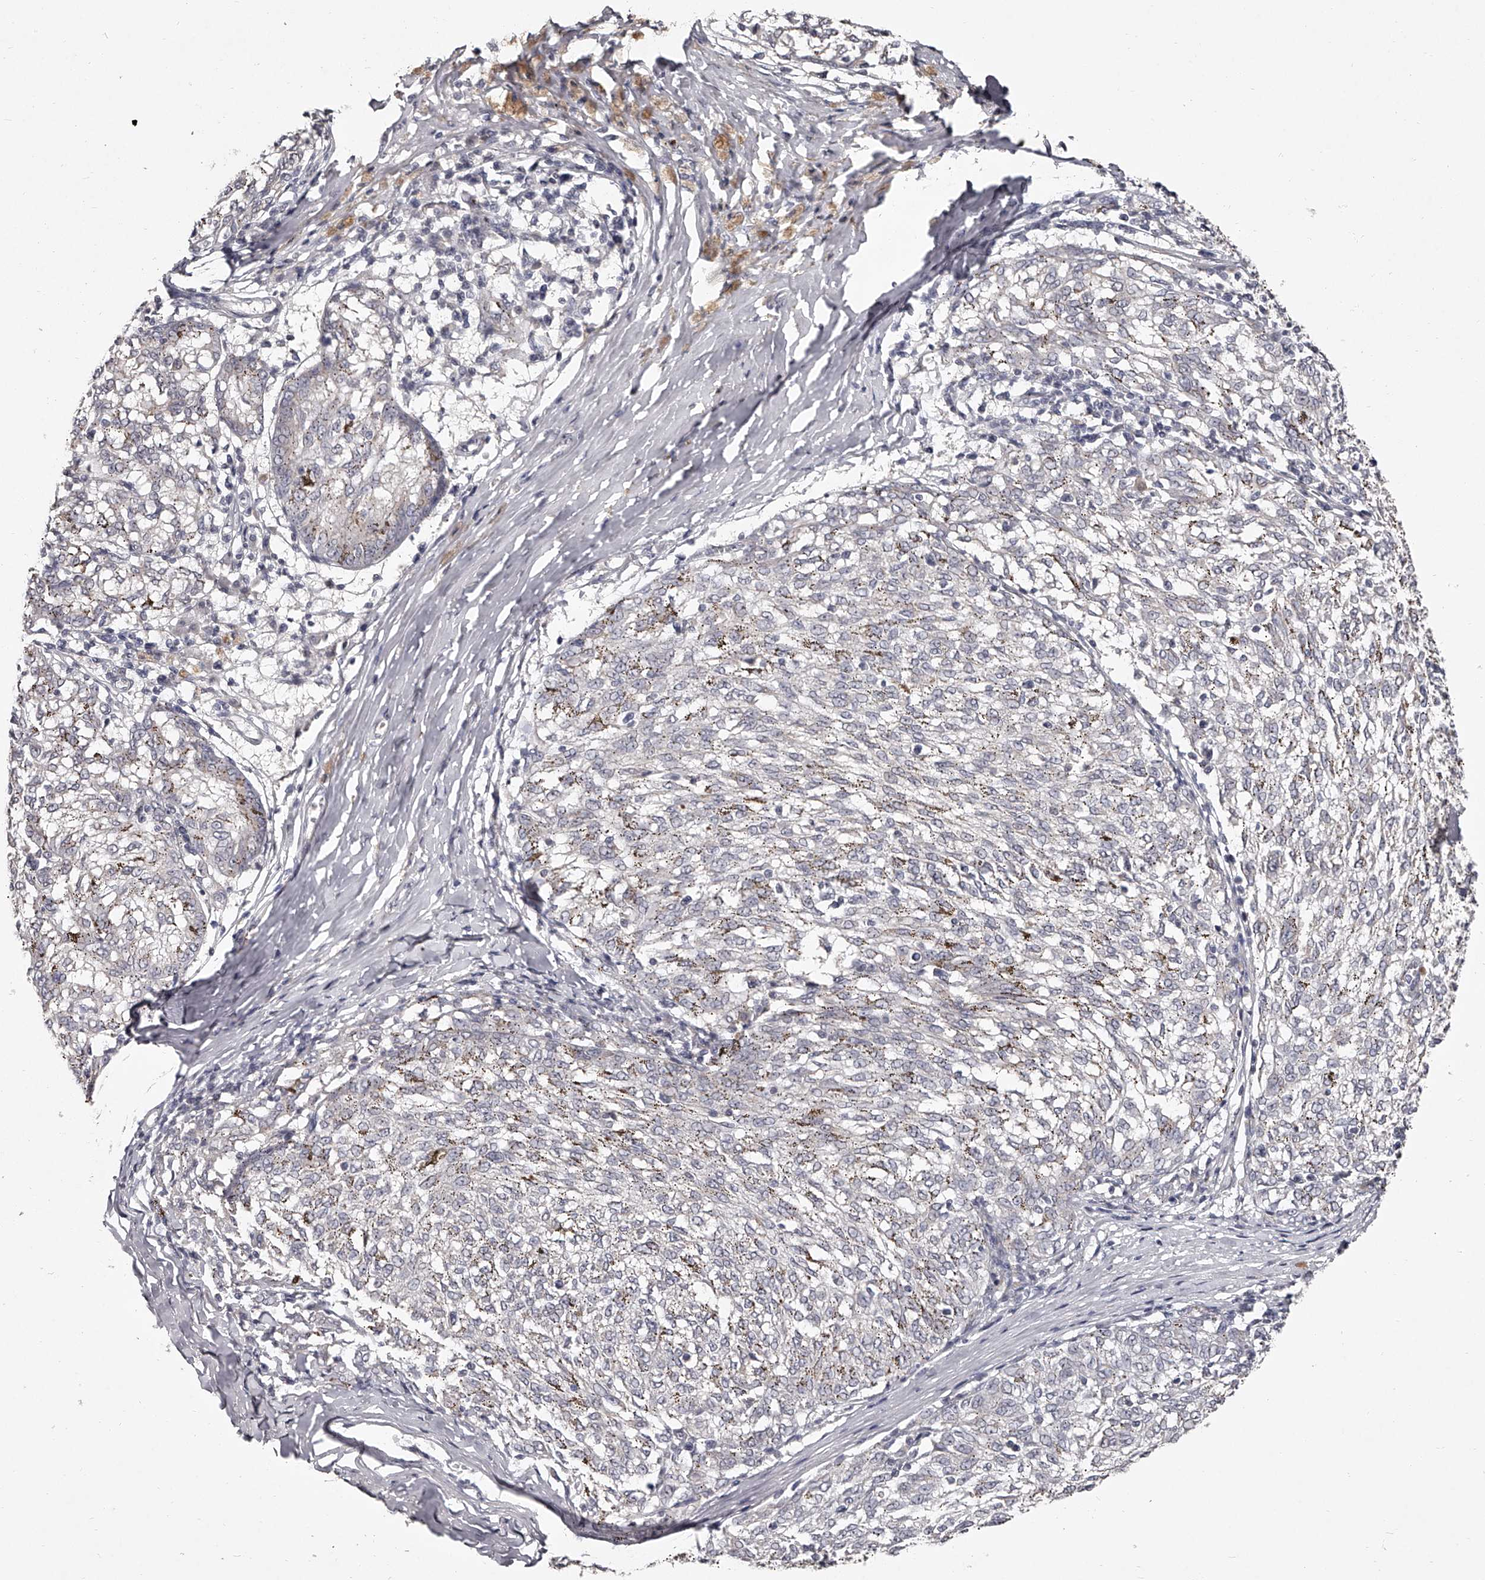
{"staining": {"intensity": "negative", "quantity": "none", "location": "none"}, "tissue": "melanoma", "cell_type": "Tumor cells", "image_type": "cancer", "snomed": [{"axis": "morphology", "description": "Malignant melanoma, NOS"}, {"axis": "topography", "description": "Skin"}], "caption": "This histopathology image is of melanoma stained with immunohistochemistry to label a protein in brown with the nuclei are counter-stained blue. There is no positivity in tumor cells.", "gene": "NT5DC1", "patient": {"sex": "female", "age": 72}}